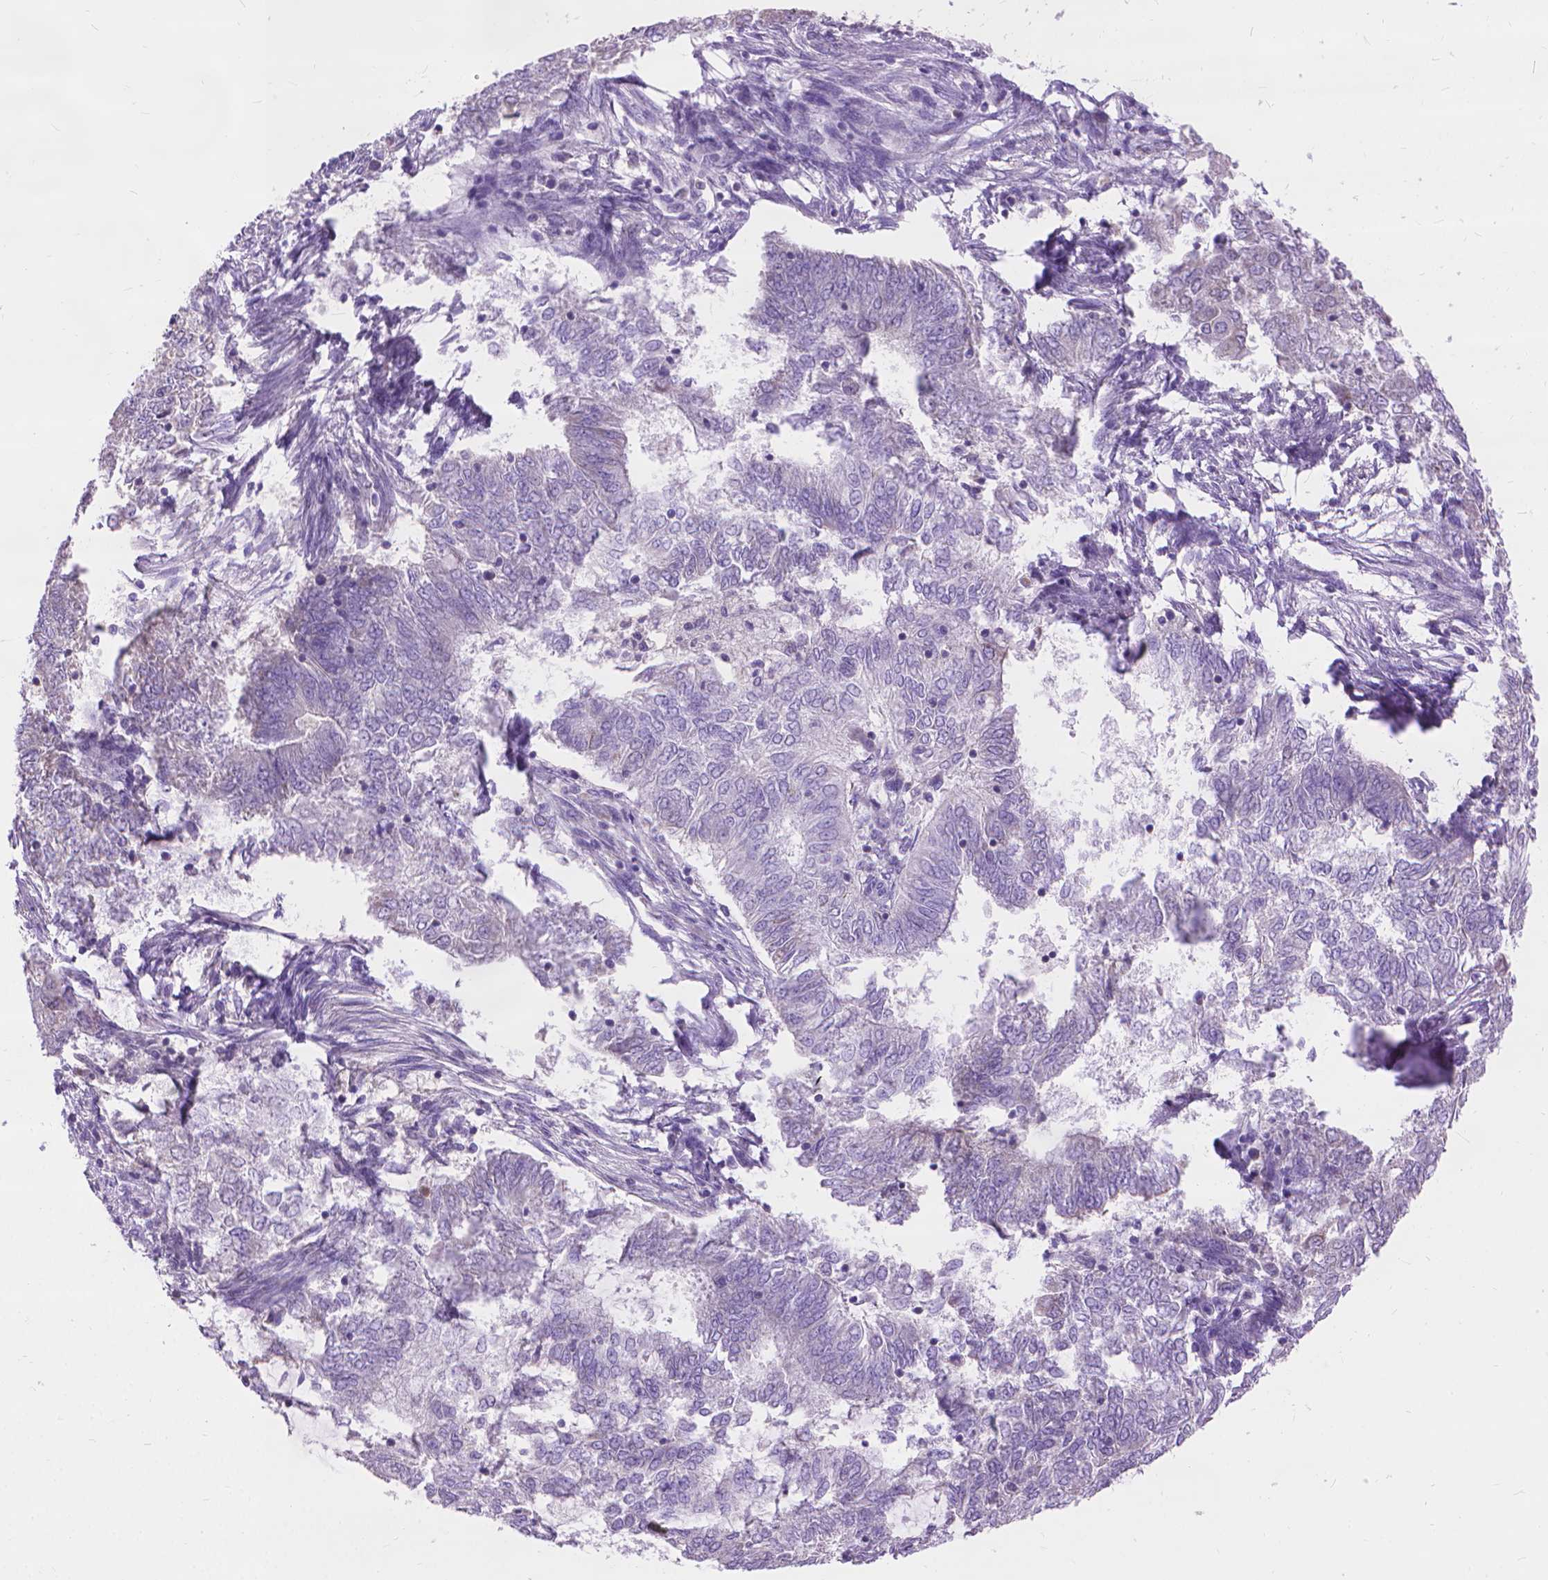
{"staining": {"intensity": "negative", "quantity": "none", "location": "none"}, "tissue": "endometrial cancer", "cell_type": "Tumor cells", "image_type": "cancer", "snomed": [{"axis": "morphology", "description": "Adenocarcinoma, NOS"}, {"axis": "topography", "description": "Endometrium"}], "caption": "Endometrial adenocarcinoma was stained to show a protein in brown. There is no significant staining in tumor cells. Nuclei are stained in blue.", "gene": "SYN1", "patient": {"sex": "female", "age": 62}}